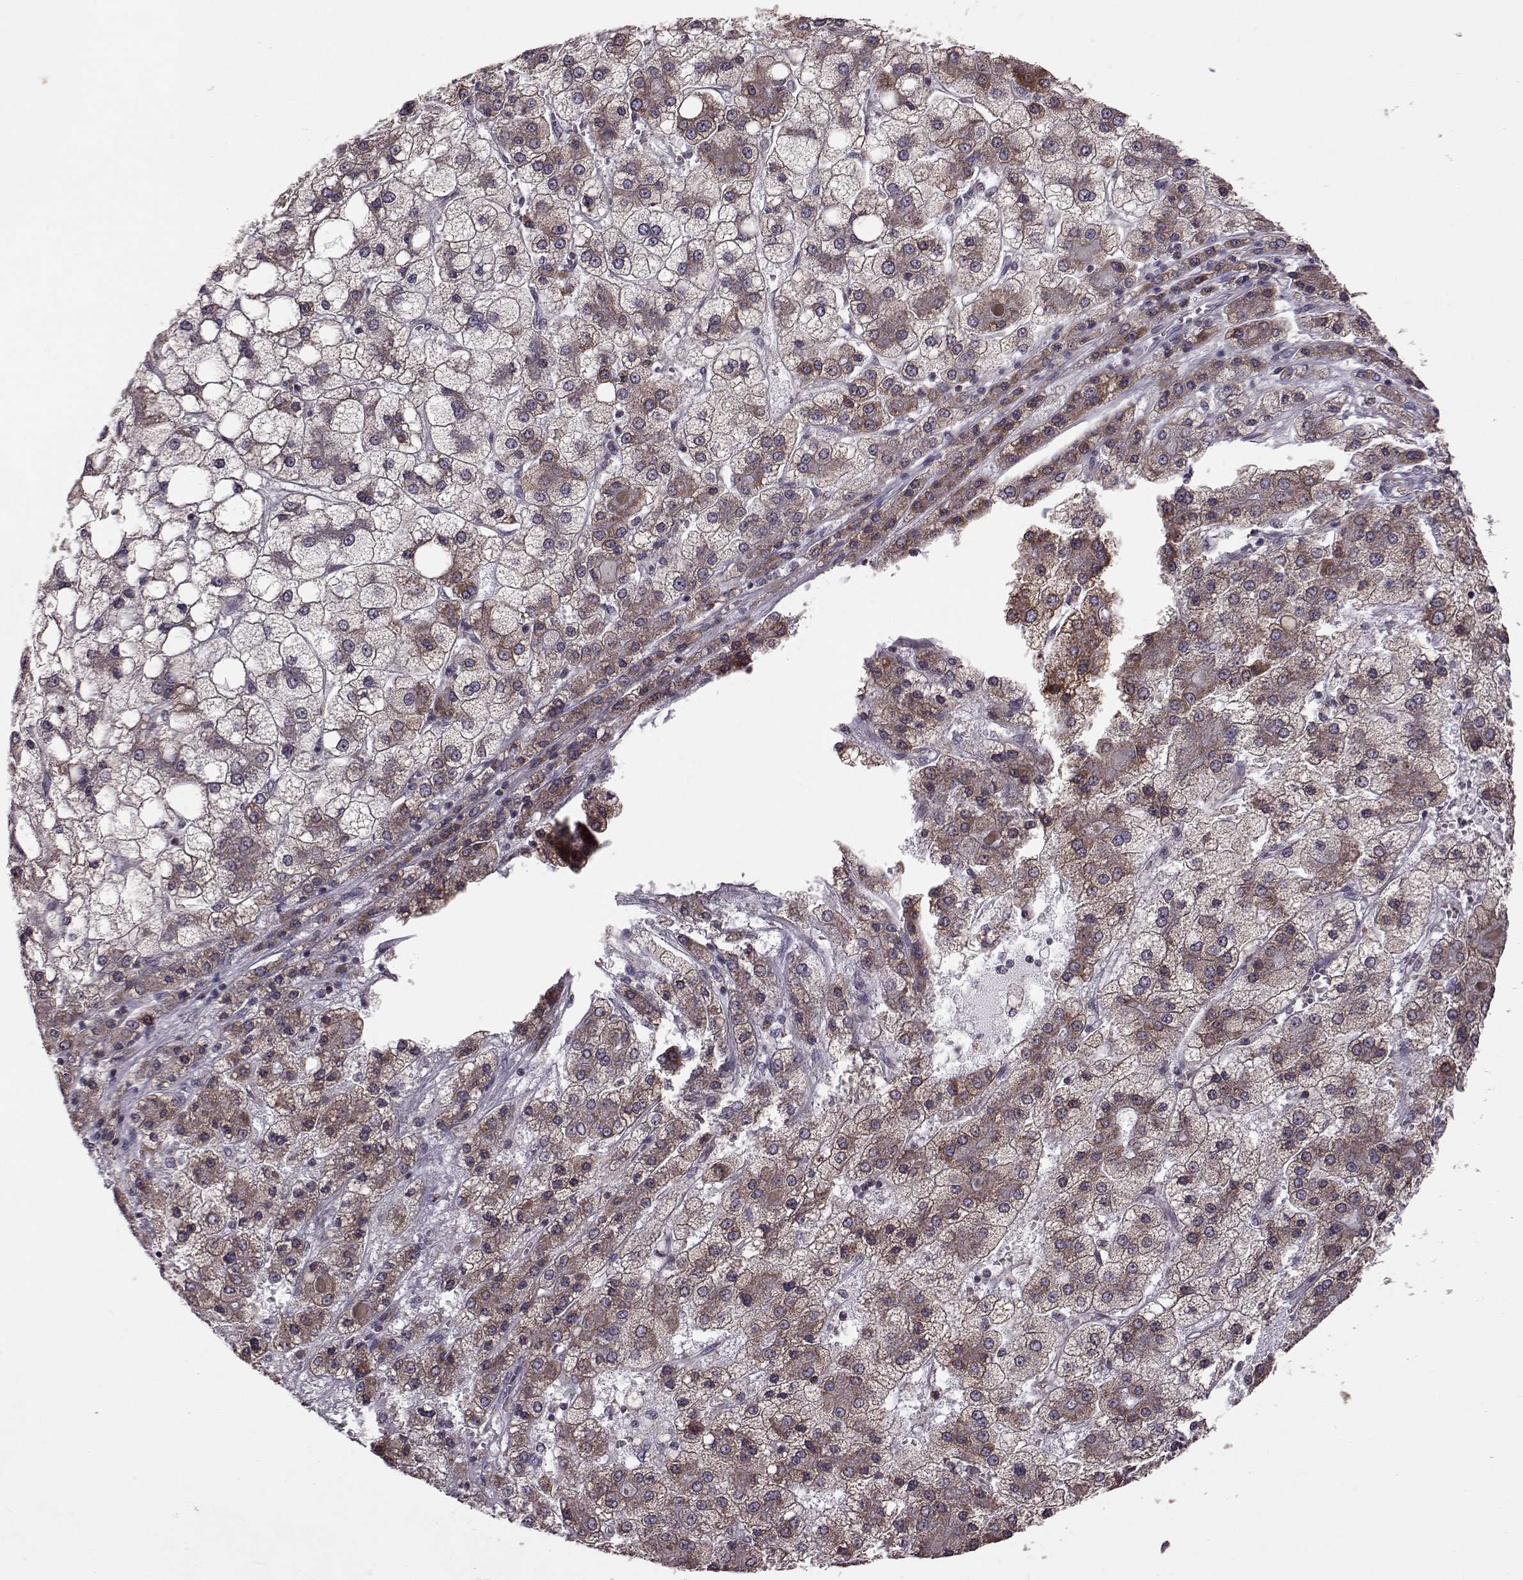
{"staining": {"intensity": "strong", "quantity": ">75%", "location": "cytoplasmic/membranous"}, "tissue": "liver cancer", "cell_type": "Tumor cells", "image_type": "cancer", "snomed": [{"axis": "morphology", "description": "Carcinoma, Hepatocellular, NOS"}, {"axis": "topography", "description": "Liver"}], "caption": "Immunohistochemical staining of liver cancer exhibits strong cytoplasmic/membranous protein expression in about >75% of tumor cells.", "gene": "FAM8A1", "patient": {"sex": "male", "age": 73}}